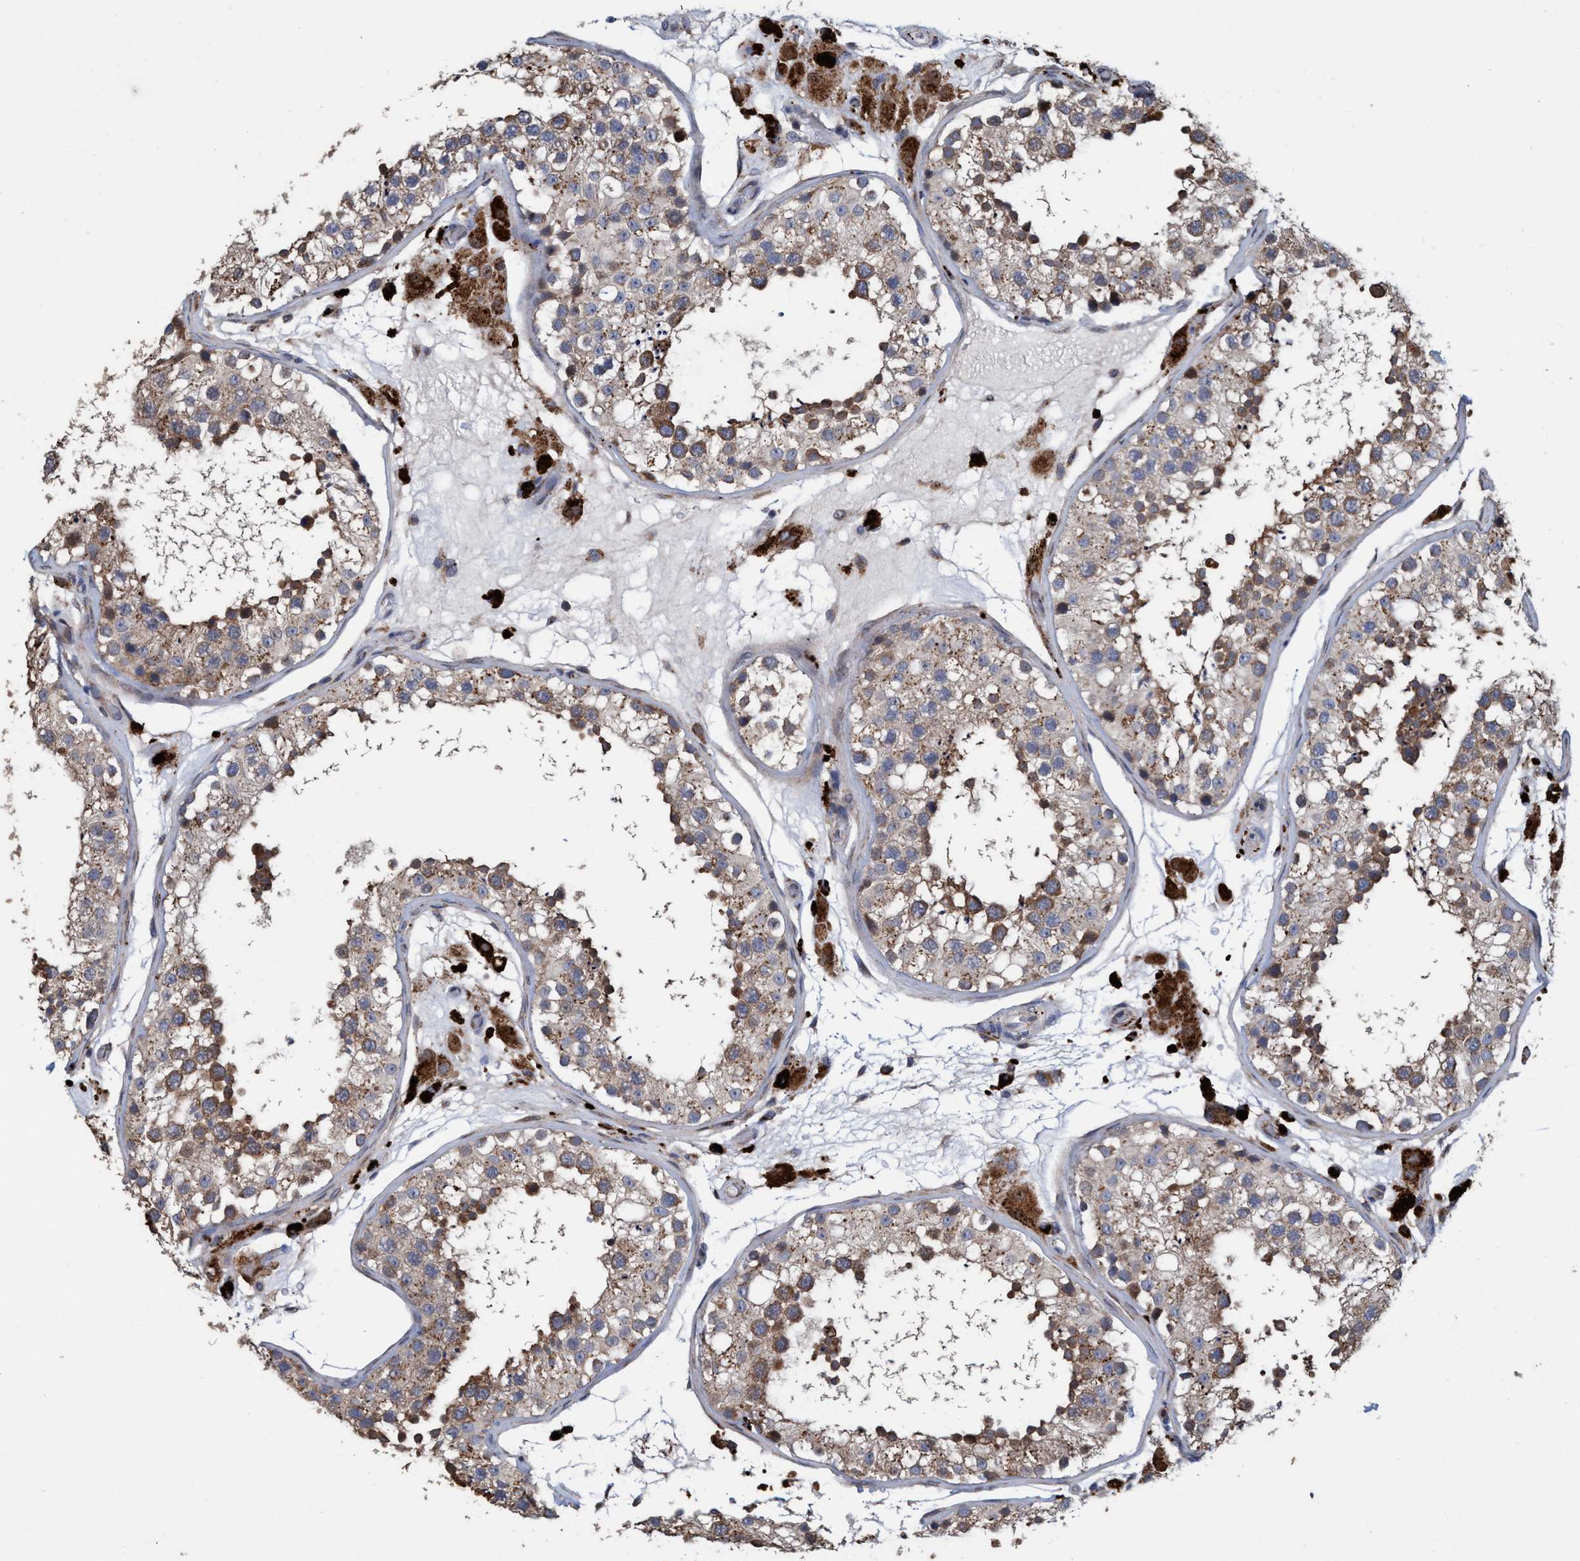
{"staining": {"intensity": "moderate", "quantity": ">75%", "location": "cytoplasmic/membranous"}, "tissue": "testis", "cell_type": "Cells in seminiferous ducts", "image_type": "normal", "snomed": [{"axis": "morphology", "description": "Normal tissue, NOS"}, {"axis": "topography", "description": "Testis"}, {"axis": "topography", "description": "Epididymis"}], "caption": "IHC (DAB (3,3'-diaminobenzidine)) staining of unremarkable human testis reveals moderate cytoplasmic/membranous protein staining in approximately >75% of cells in seminiferous ducts. (IHC, brightfield microscopy, high magnification).", "gene": "BBS9", "patient": {"sex": "male", "age": 26}}